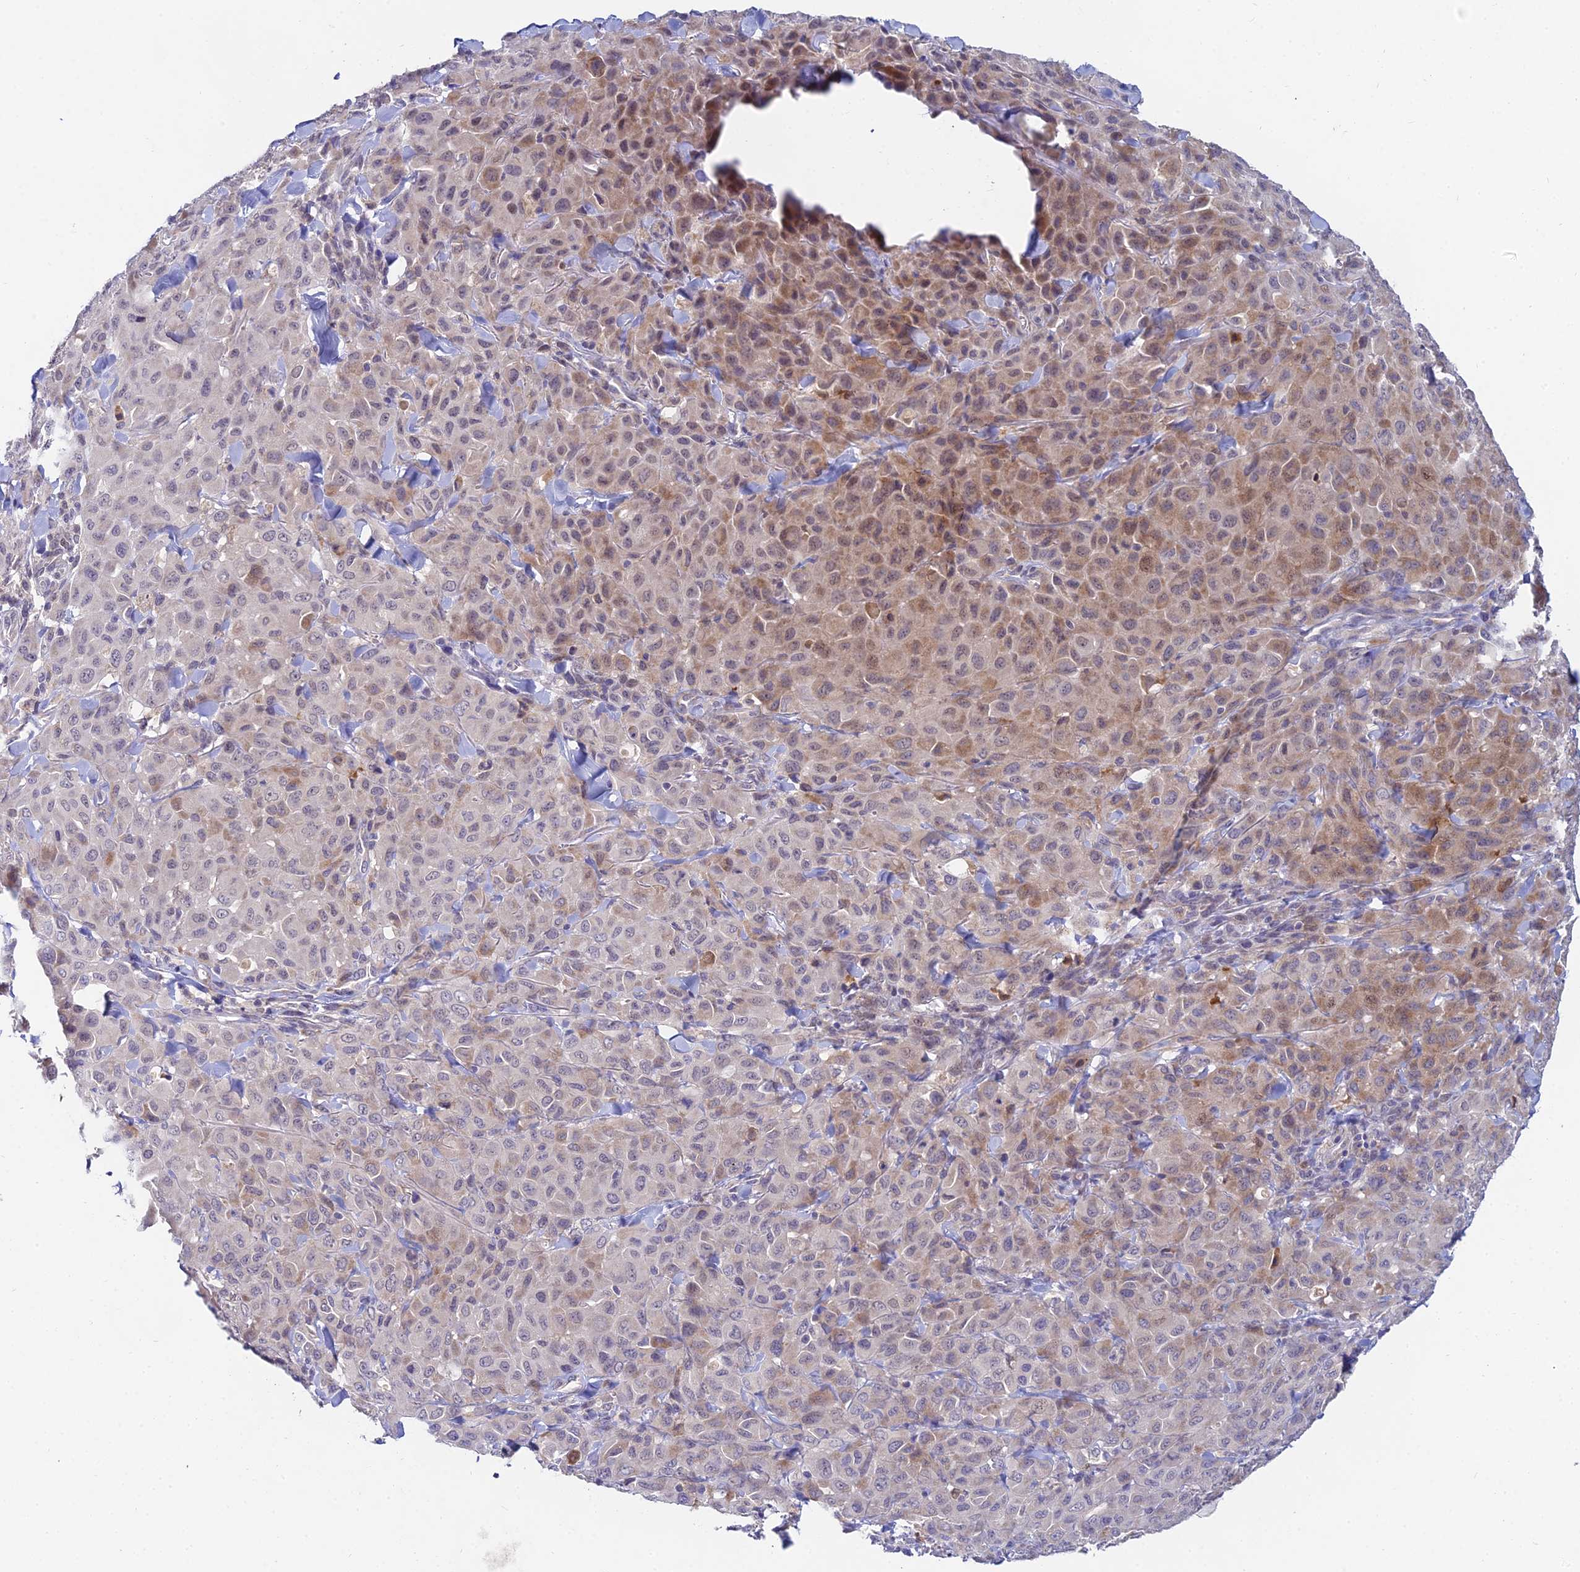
{"staining": {"intensity": "weak", "quantity": "<25%", "location": "cytoplasmic/membranous,nuclear"}, "tissue": "melanoma", "cell_type": "Tumor cells", "image_type": "cancer", "snomed": [{"axis": "morphology", "description": "Malignant melanoma, Metastatic site"}, {"axis": "topography", "description": "Skin"}], "caption": "High power microscopy micrograph of an immunohistochemistry histopathology image of malignant melanoma (metastatic site), revealing no significant positivity in tumor cells.", "gene": "WDR43", "patient": {"sex": "female", "age": 81}}